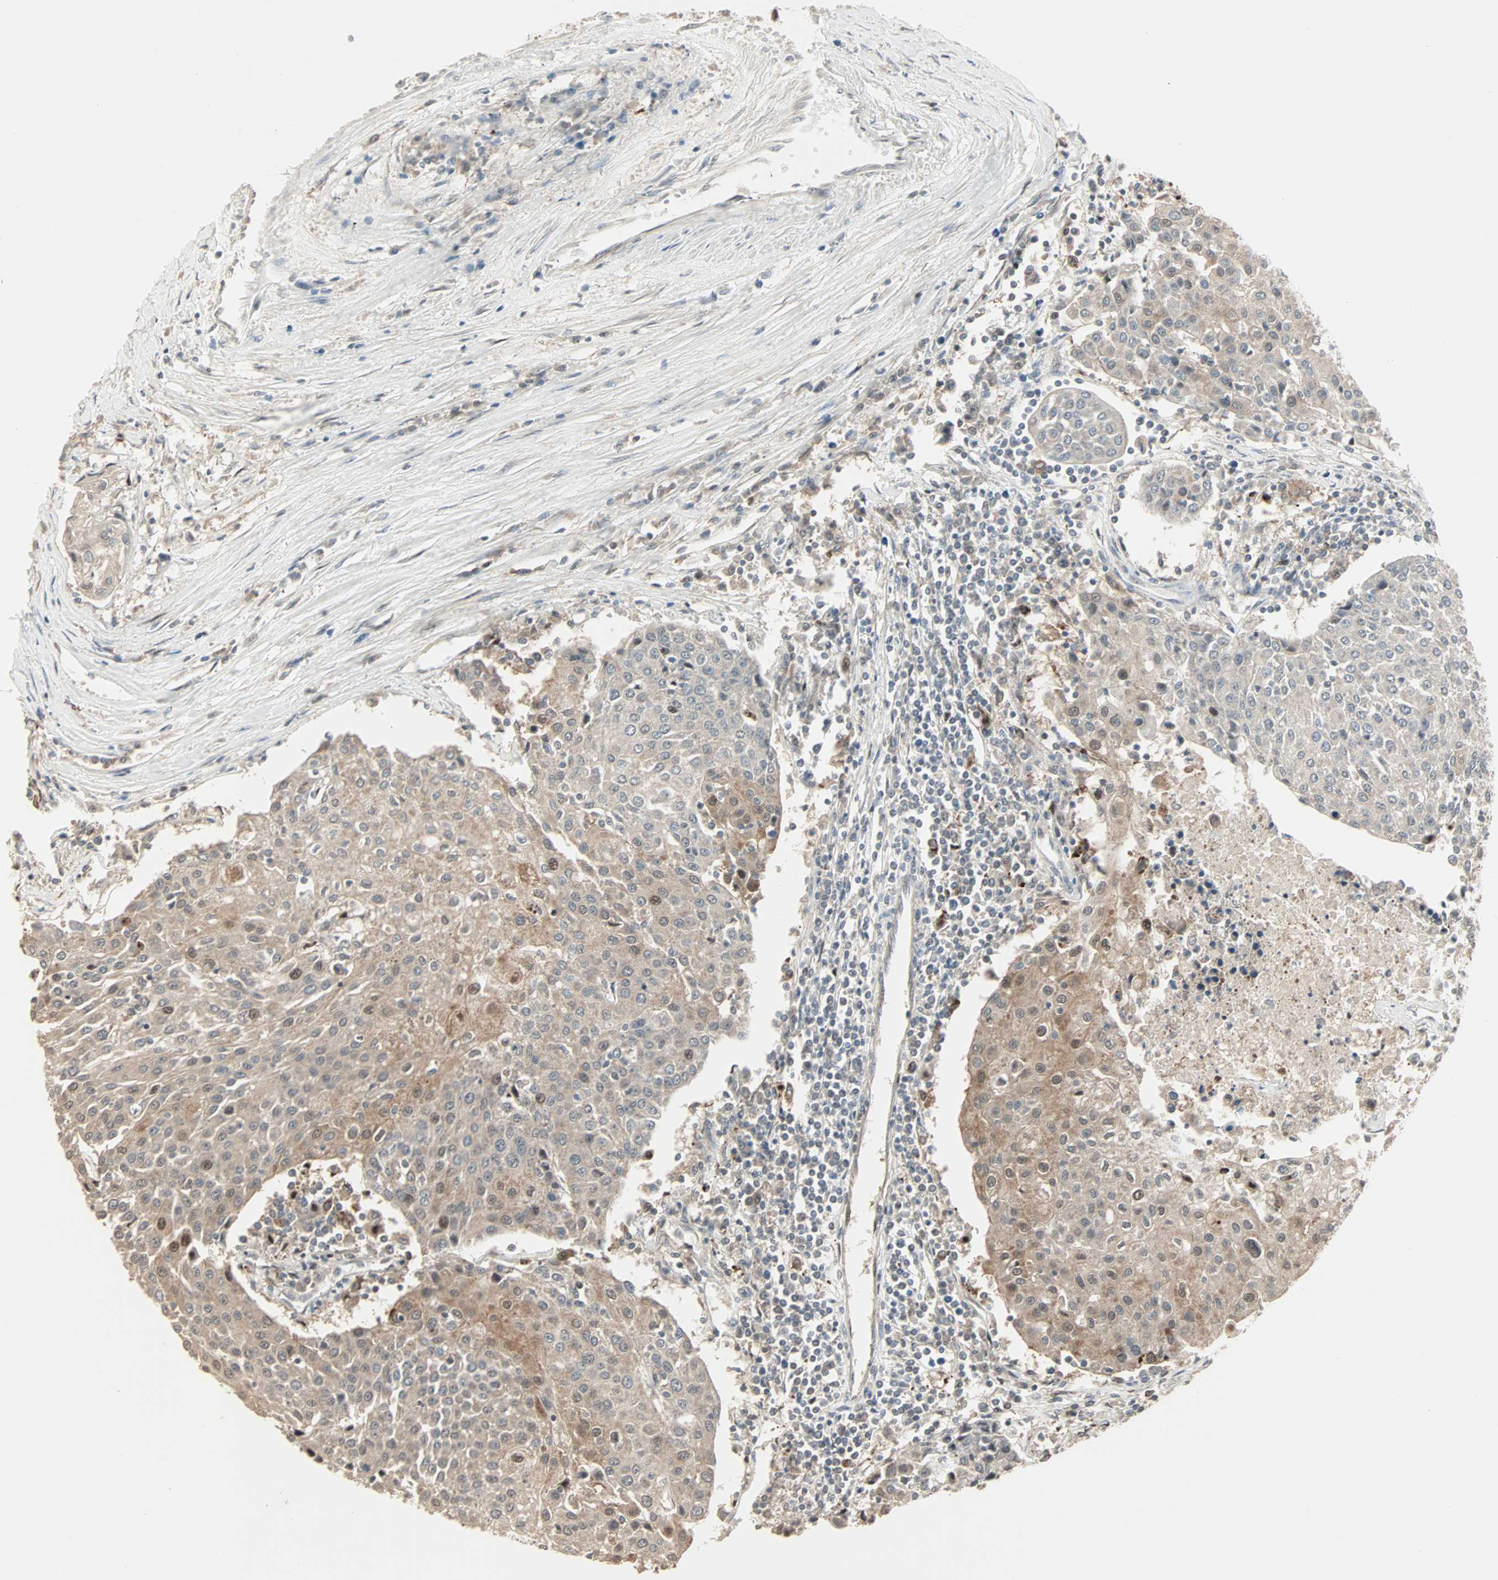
{"staining": {"intensity": "weak", "quantity": ">75%", "location": "cytoplasmic/membranous,nuclear"}, "tissue": "urothelial cancer", "cell_type": "Tumor cells", "image_type": "cancer", "snomed": [{"axis": "morphology", "description": "Urothelial carcinoma, High grade"}, {"axis": "topography", "description": "Urinary bladder"}], "caption": "Urothelial cancer stained for a protein reveals weak cytoplasmic/membranous and nuclear positivity in tumor cells.", "gene": "KDM4A", "patient": {"sex": "female", "age": 85}}